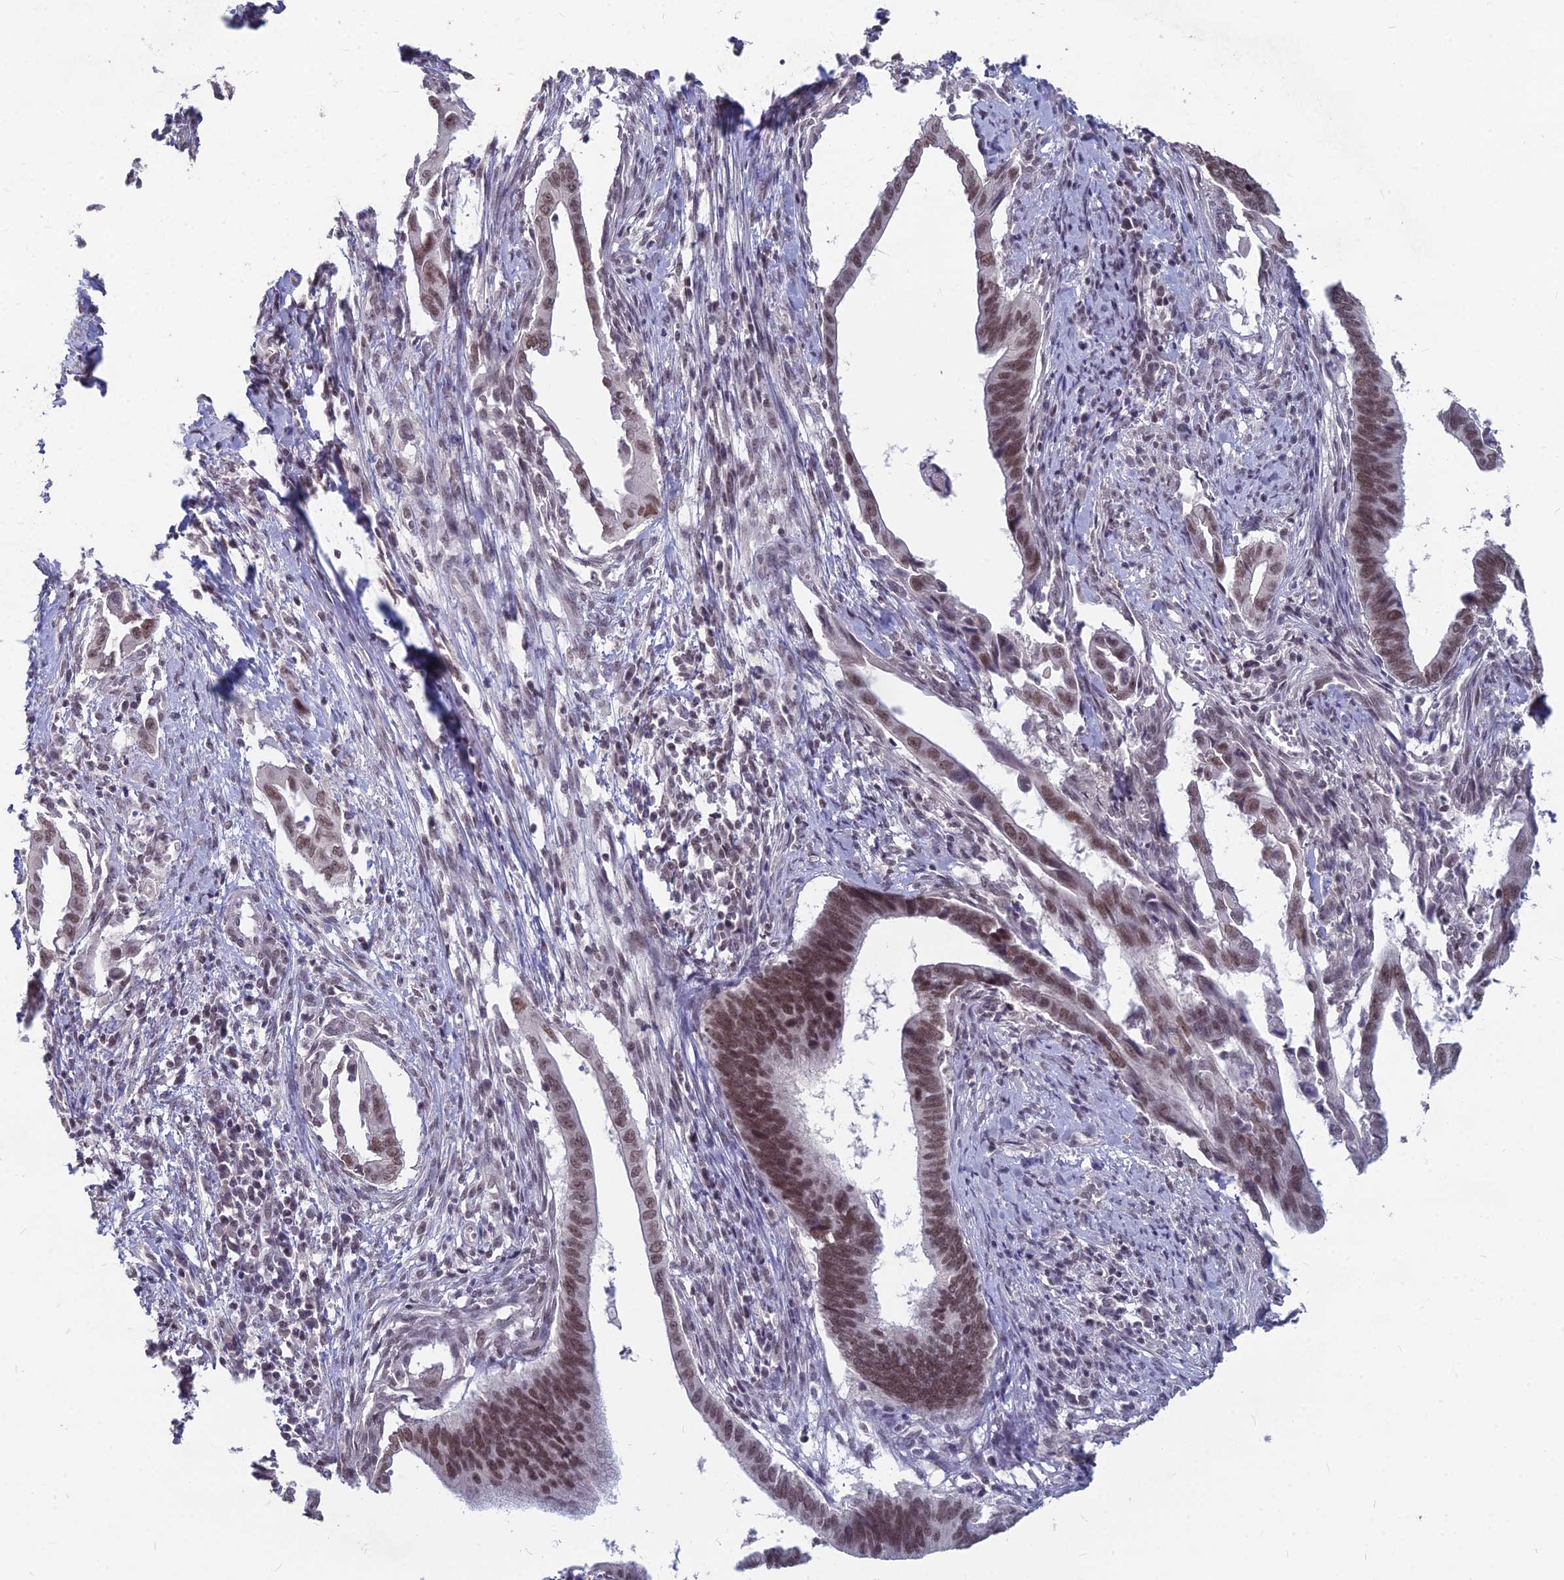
{"staining": {"intensity": "moderate", "quantity": ">75%", "location": "nuclear"}, "tissue": "cervical cancer", "cell_type": "Tumor cells", "image_type": "cancer", "snomed": [{"axis": "morphology", "description": "Adenocarcinoma, NOS"}, {"axis": "topography", "description": "Cervix"}], "caption": "Tumor cells display moderate nuclear expression in approximately >75% of cells in cervical cancer (adenocarcinoma). The staining is performed using DAB brown chromogen to label protein expression. The nuclei are counter-stained blue using hematoxylin.", "gene": "KAT7", "patient": {"sex": "female", "age": 42}}